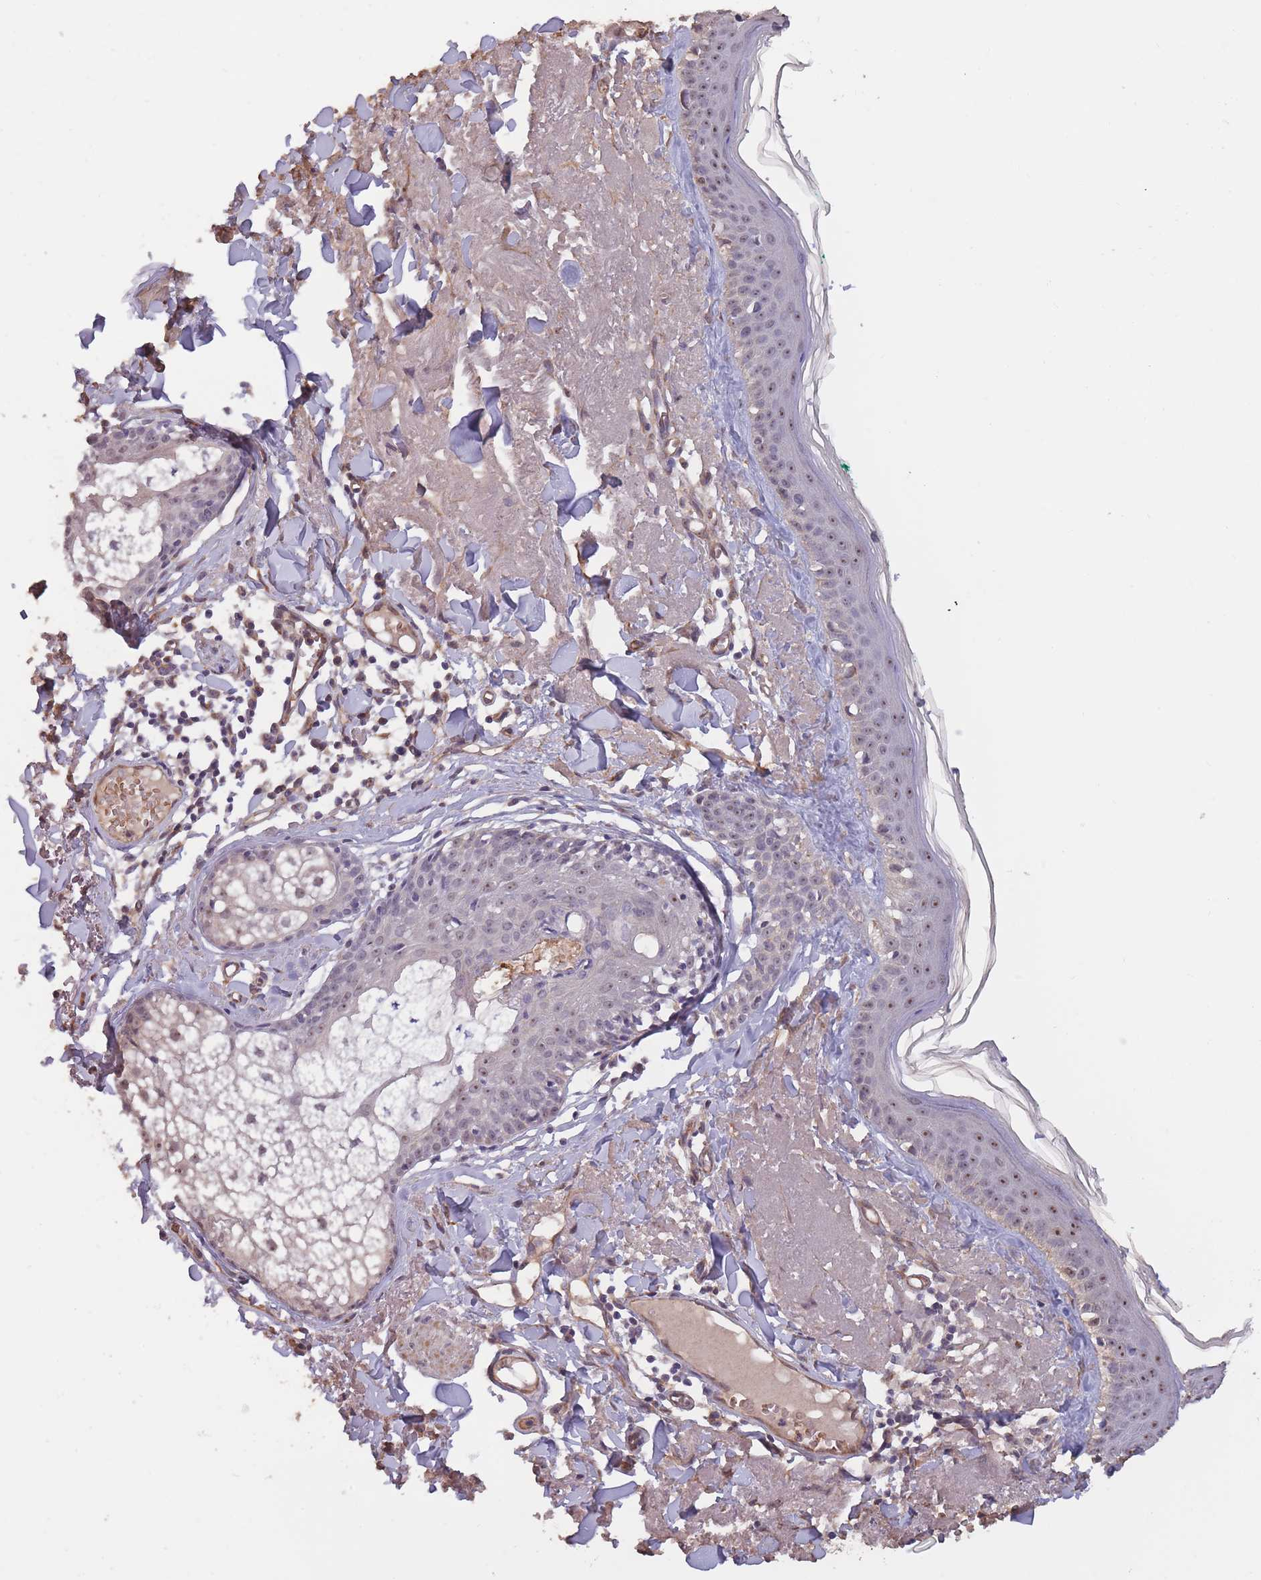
{"staining": {"intensity": "negative", "quantity": "none", "location": "none"}, "tissue": "skin", "cell_type": "Fibroblasts", "image_type": "normal", "snomed": [{"axis": "morphology", "description": "Normal tissue, NOS"}, {"axis": "morphology", "description": "Malignant melanoma, NOS"}, {"axis": "topography", "description": "Skin"}], "caption": "Fibroblasts show no significant staining in unremarkable skin. (Brightfield microscopy of DAB immunohistochemistry (IHC) at high magnification).", "gene": "KIAA1755", "patient": {"sex": "male", "age": 80}}